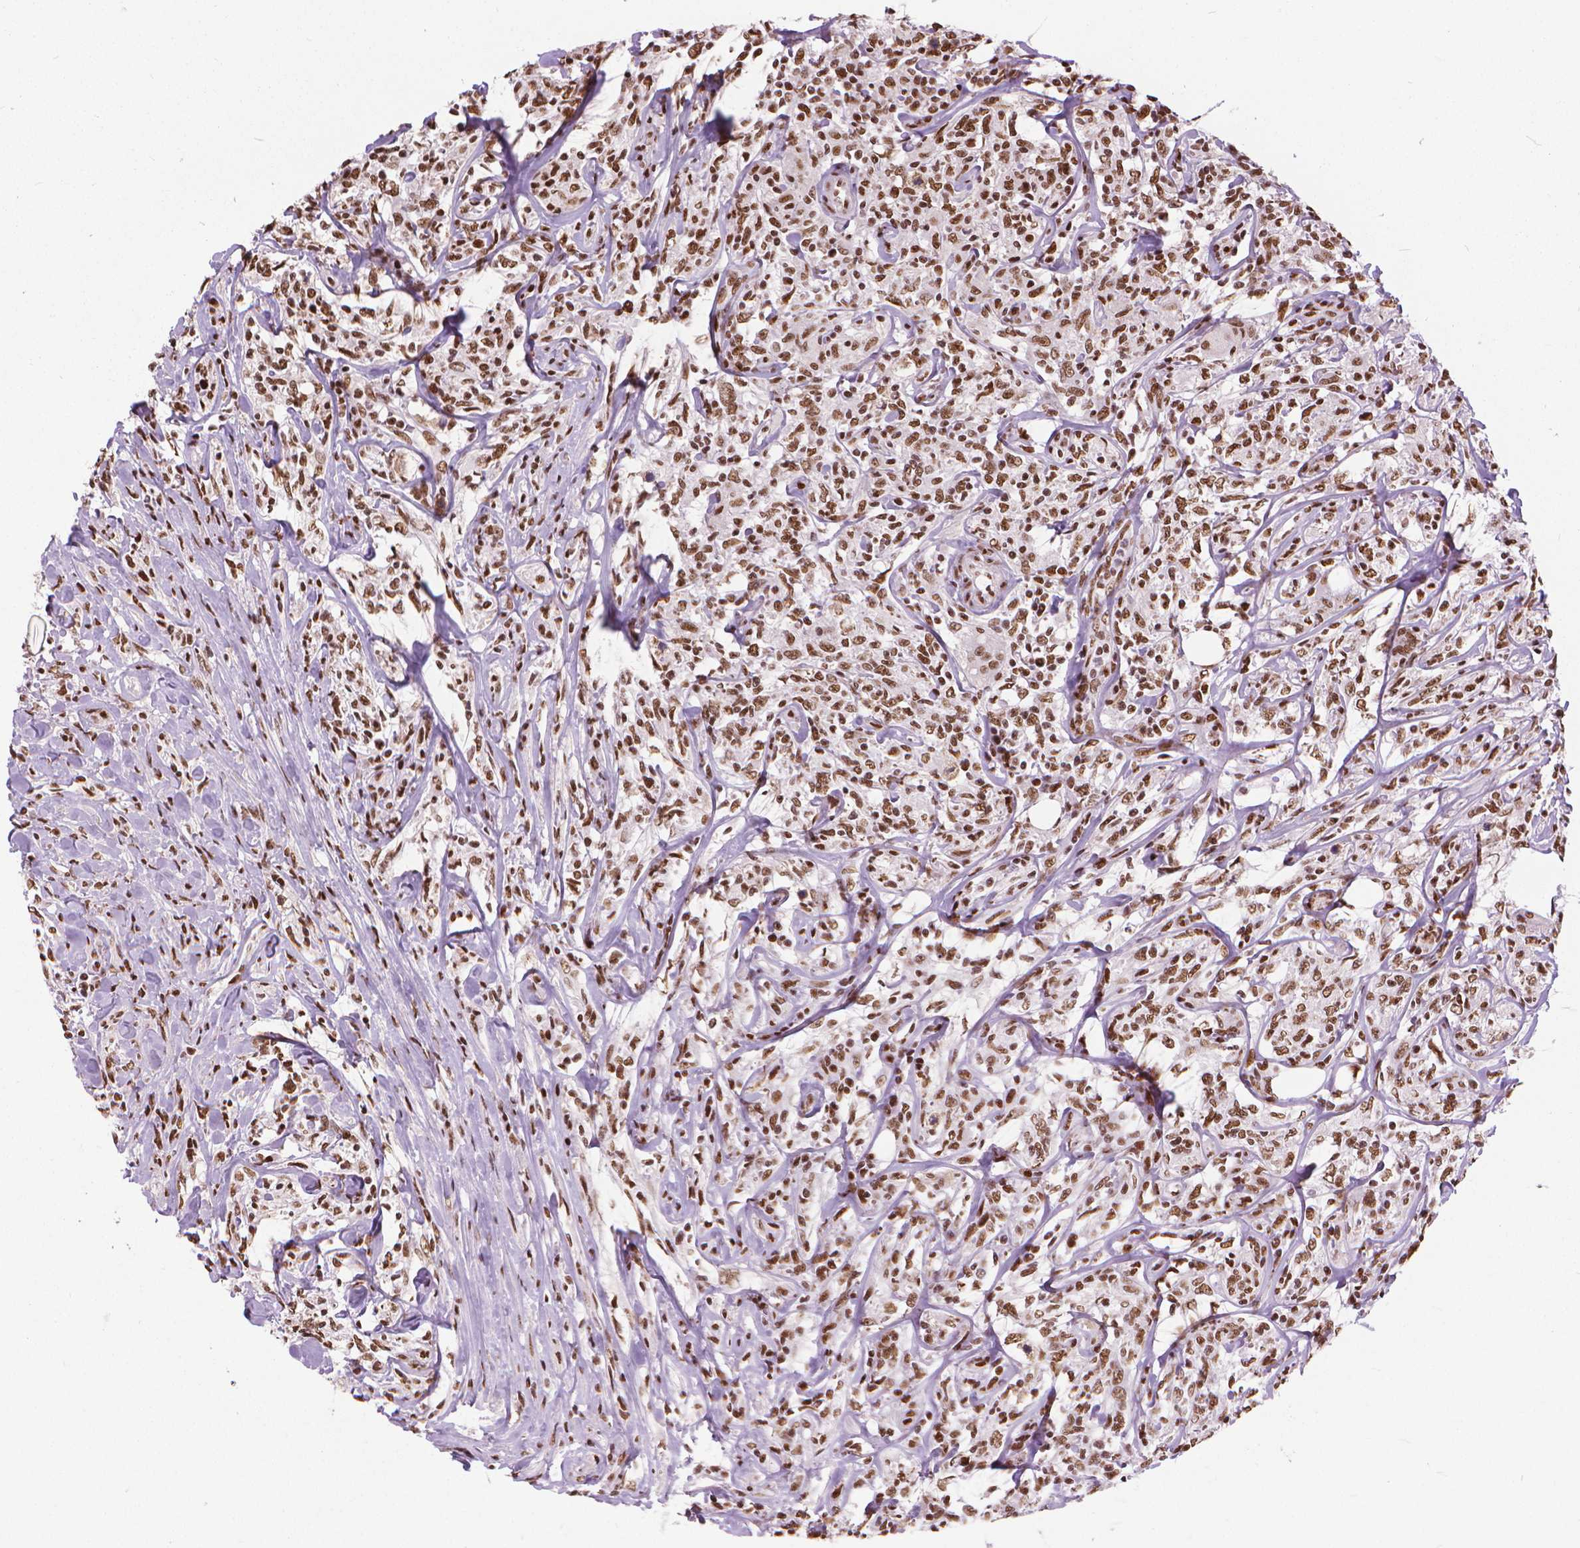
{"staining": {"intensity": "moderate", "quantity": ">75%", "location": "nuclear"}, "tissue": "lymphoma", "cell_type": "Tumor cells", "image_type": "cancer", "snomed": [{"axis": "morphology", "description": "Malignant lymphoma, non-Hodgkin's type, High grade"}, {"axis": "topography", "description": "Lymph node"}], "caption": "Human lymphoma stained with a protein marker displays moderate staining in tumor cells.", "gene": "AKAP8", "patient": {"sex": "female", "age": 84}}